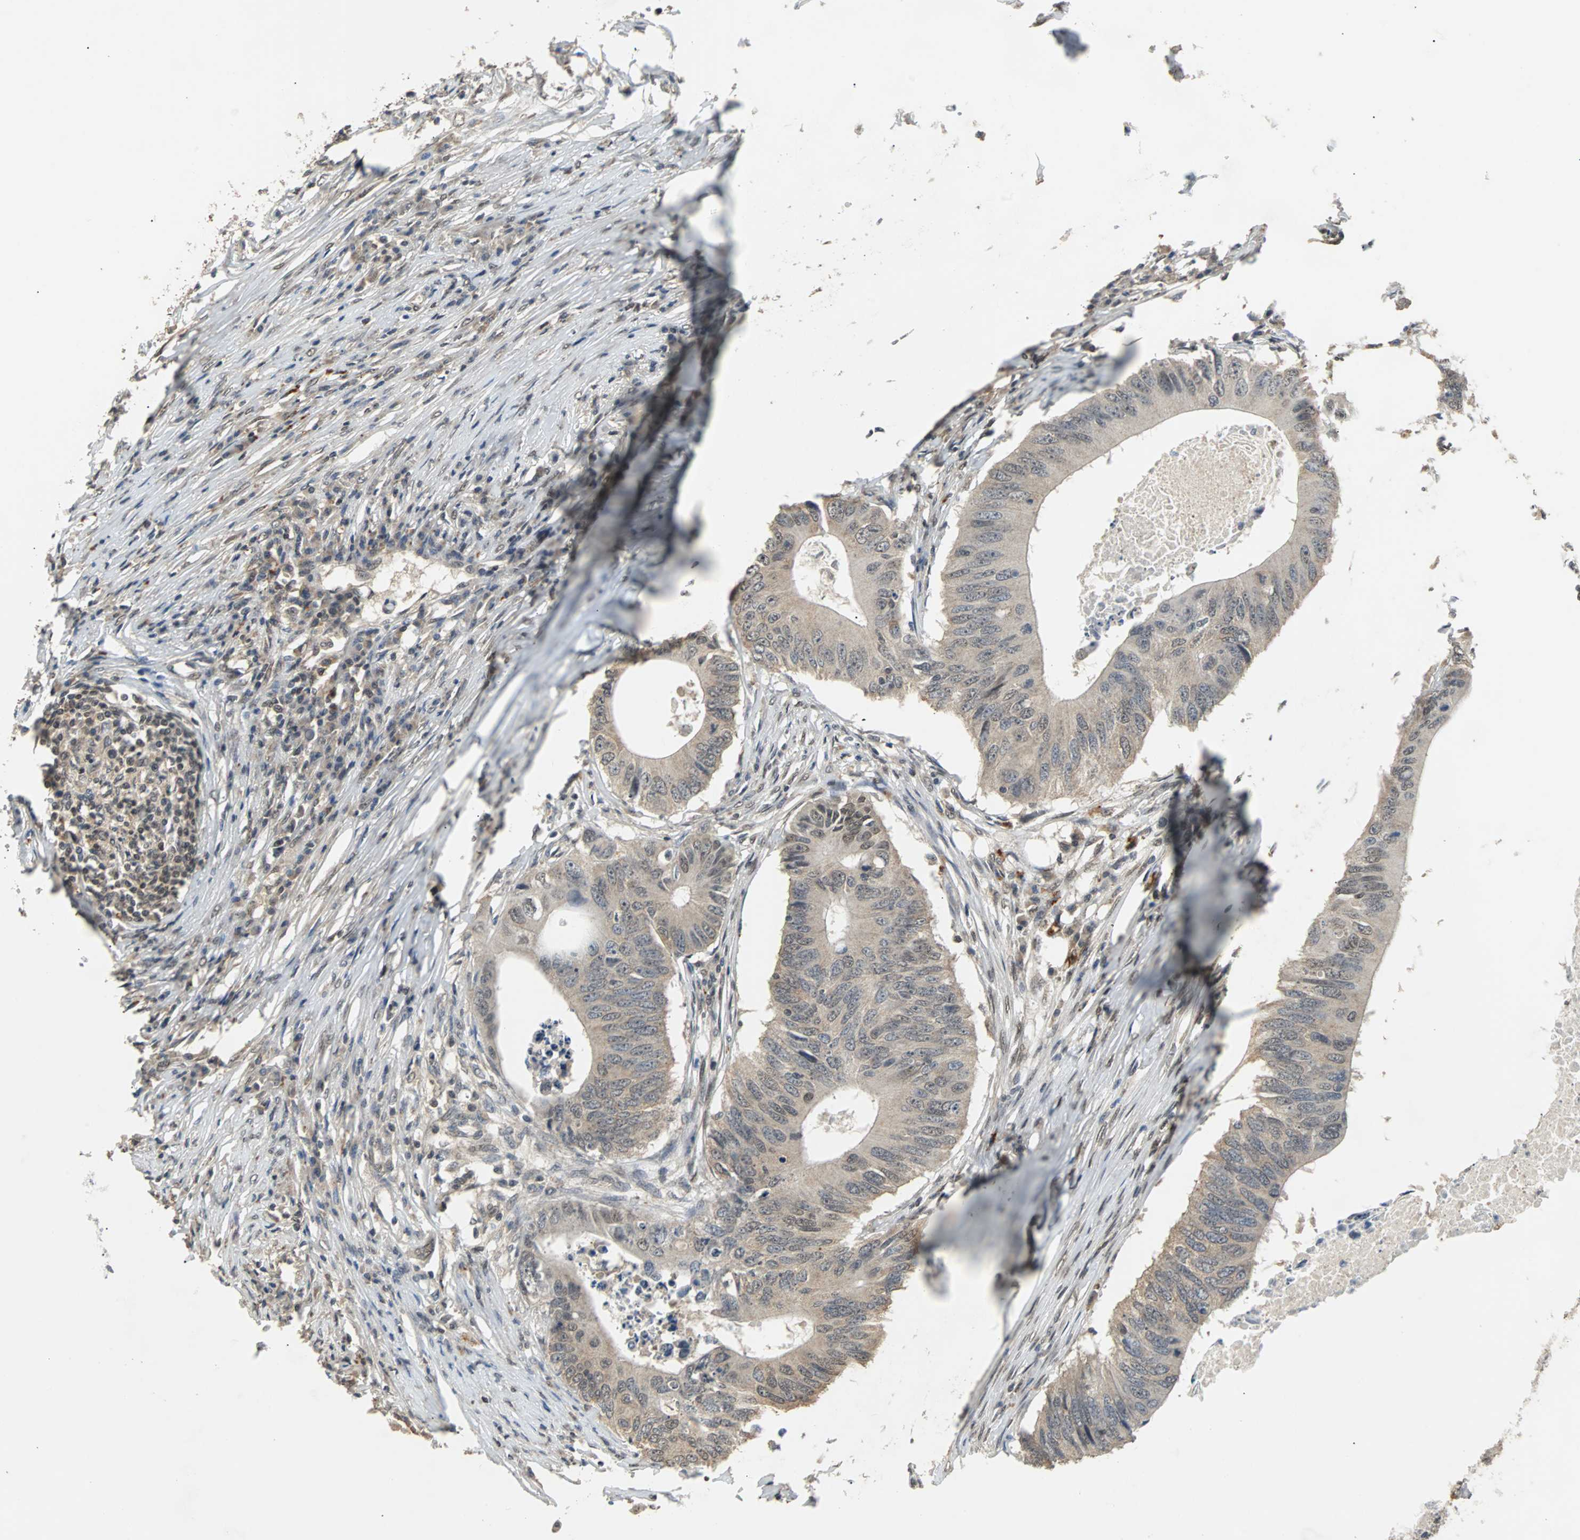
{"staining": {"intensity": "weak", "quantity": ">75%", "location": "cytoplasmic/membranous"}, "tissue": "colorectal cancer", "cell_type": "Tumor cells", "image_type": "cancer", "snomed": [{"axis": "morphology", "description": "Adenocarcinoma, NOS"}, {"axis": "topography", "description": "Colon"}], "caption": "A low amount of weak cytoplasmic/membranous expression is present in about >75% of tumor cells in colorectal cancer (adenocarcinoma) tissue.", "gene": "PHC1", "patient": {"sex": "male", "age": 71}}